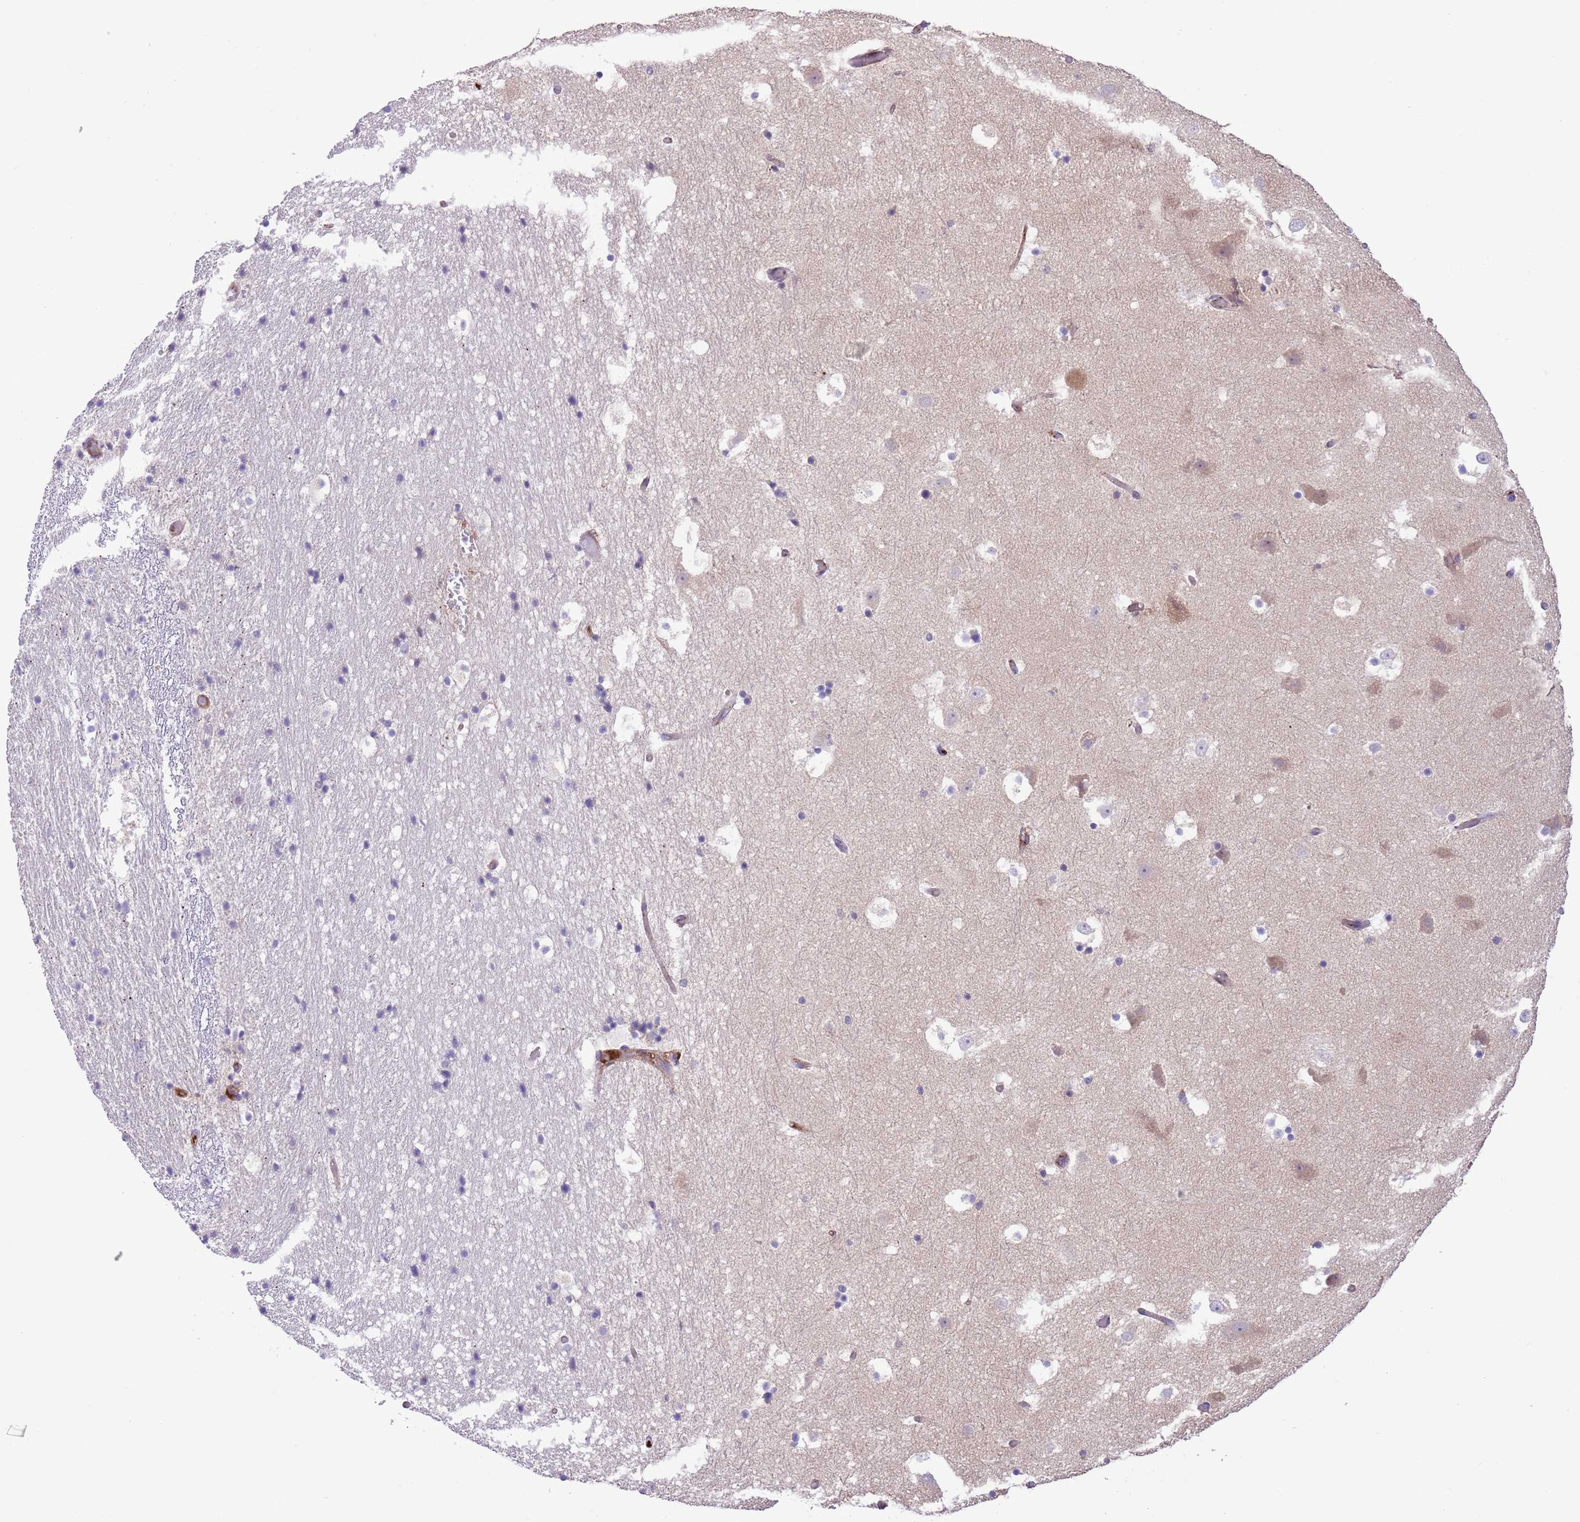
{"staining": {"intensity": "negative", "quantity": "none", "location": "none"}, "tissue": "hippocampus", "cell_type": "Glial cells", "image_type": "normal", "snomed": [{"axis": "morphology", "description": "Normal tissue, NOS"}, {"axis": "topography", "description": "Hippocampus"}], "caption": "High magnification brightfield microscopy of unremarkable hippocampus stained with DAB (brown) and counterstained with hematoxylin (blue): glial cells show no significant expression.", "gene": "IGF1", "patient": {"sex": "female", "age": 52}}